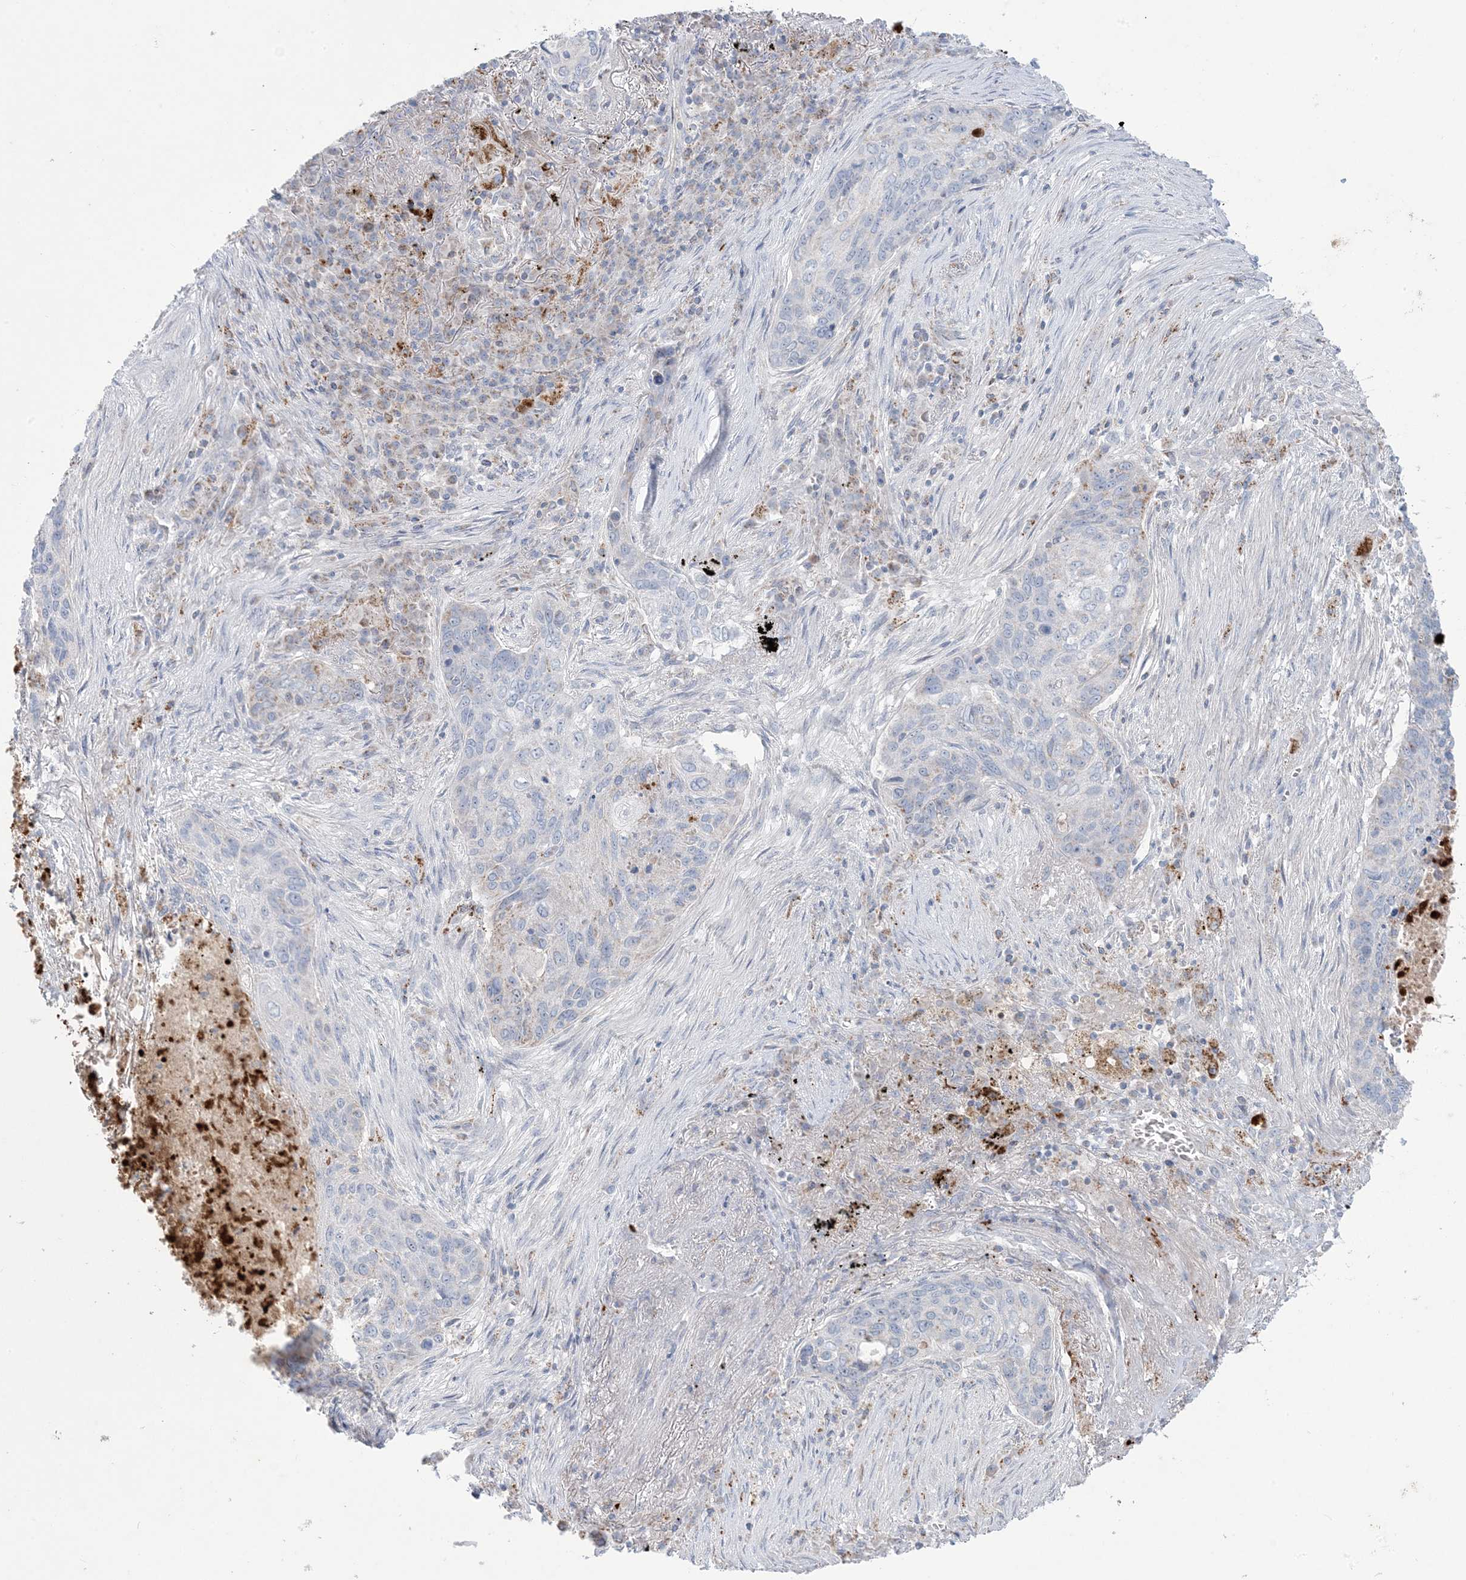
{"staining": {"intensity": "negative", "quantity": "none", "location": "none"}, "tissue": "lung cancer", "cell_type": "Tumor cells", "image_type": "cancer", "snomed": [{"axis": "morphology", "description": "Squamous cell carcinoma, NOS"}, {"axis": "topography", "description": "Lung"}], "caption": "Human lung cancer (squamous cell carcinoma) stained for a protein using immunohistochemistry reveals no expression in tumor cells.", "gene": "KCTD6", "patient": {"sex": "female", "age": 63}}